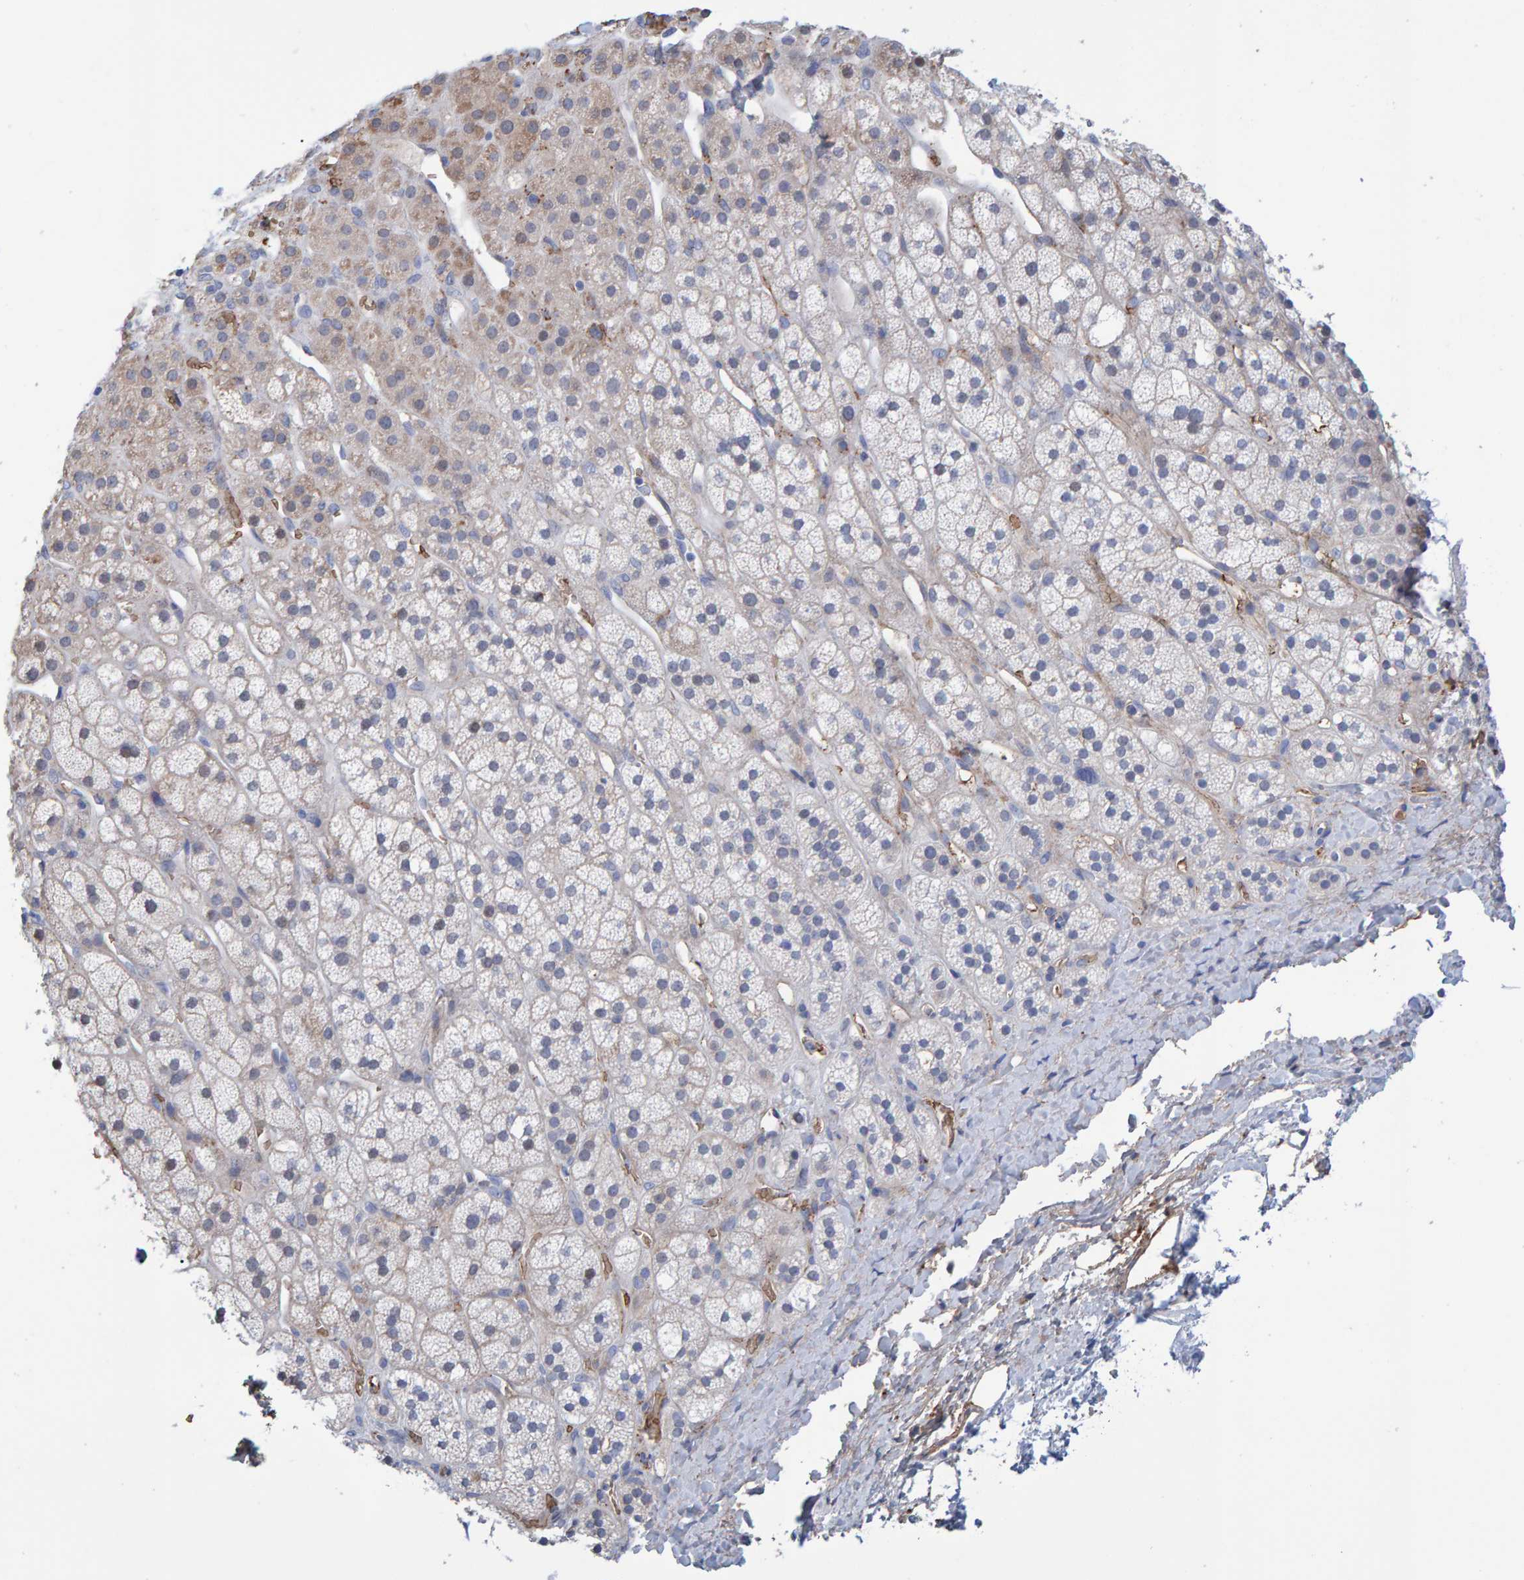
{"staining": {"intensity": "weak", "quantity": ">75%", "location": "cytoplasmic/membranous"}, "tissue": "adrenal gland", "cell_type": "Glandular cells", "image_type": "normal", "snomed": [{"axis": "morphology", "description": "Normal tissue, NOS"}, {"axis": "topography", "description": "Adrenal gland"}], "caption": "Protein positivity by immunohistochemistry (IHC) demonstrates weak cytoplasmic/membranous expression in approximately >75% of glandular cells in normal adrenal gland. (DAB (3,3'-diaminobenzidine) = brown stain, brightfield microscopy at high magnification).", "gene": "VPS9D1", "patient": {"sex": "male", "age": 56}}